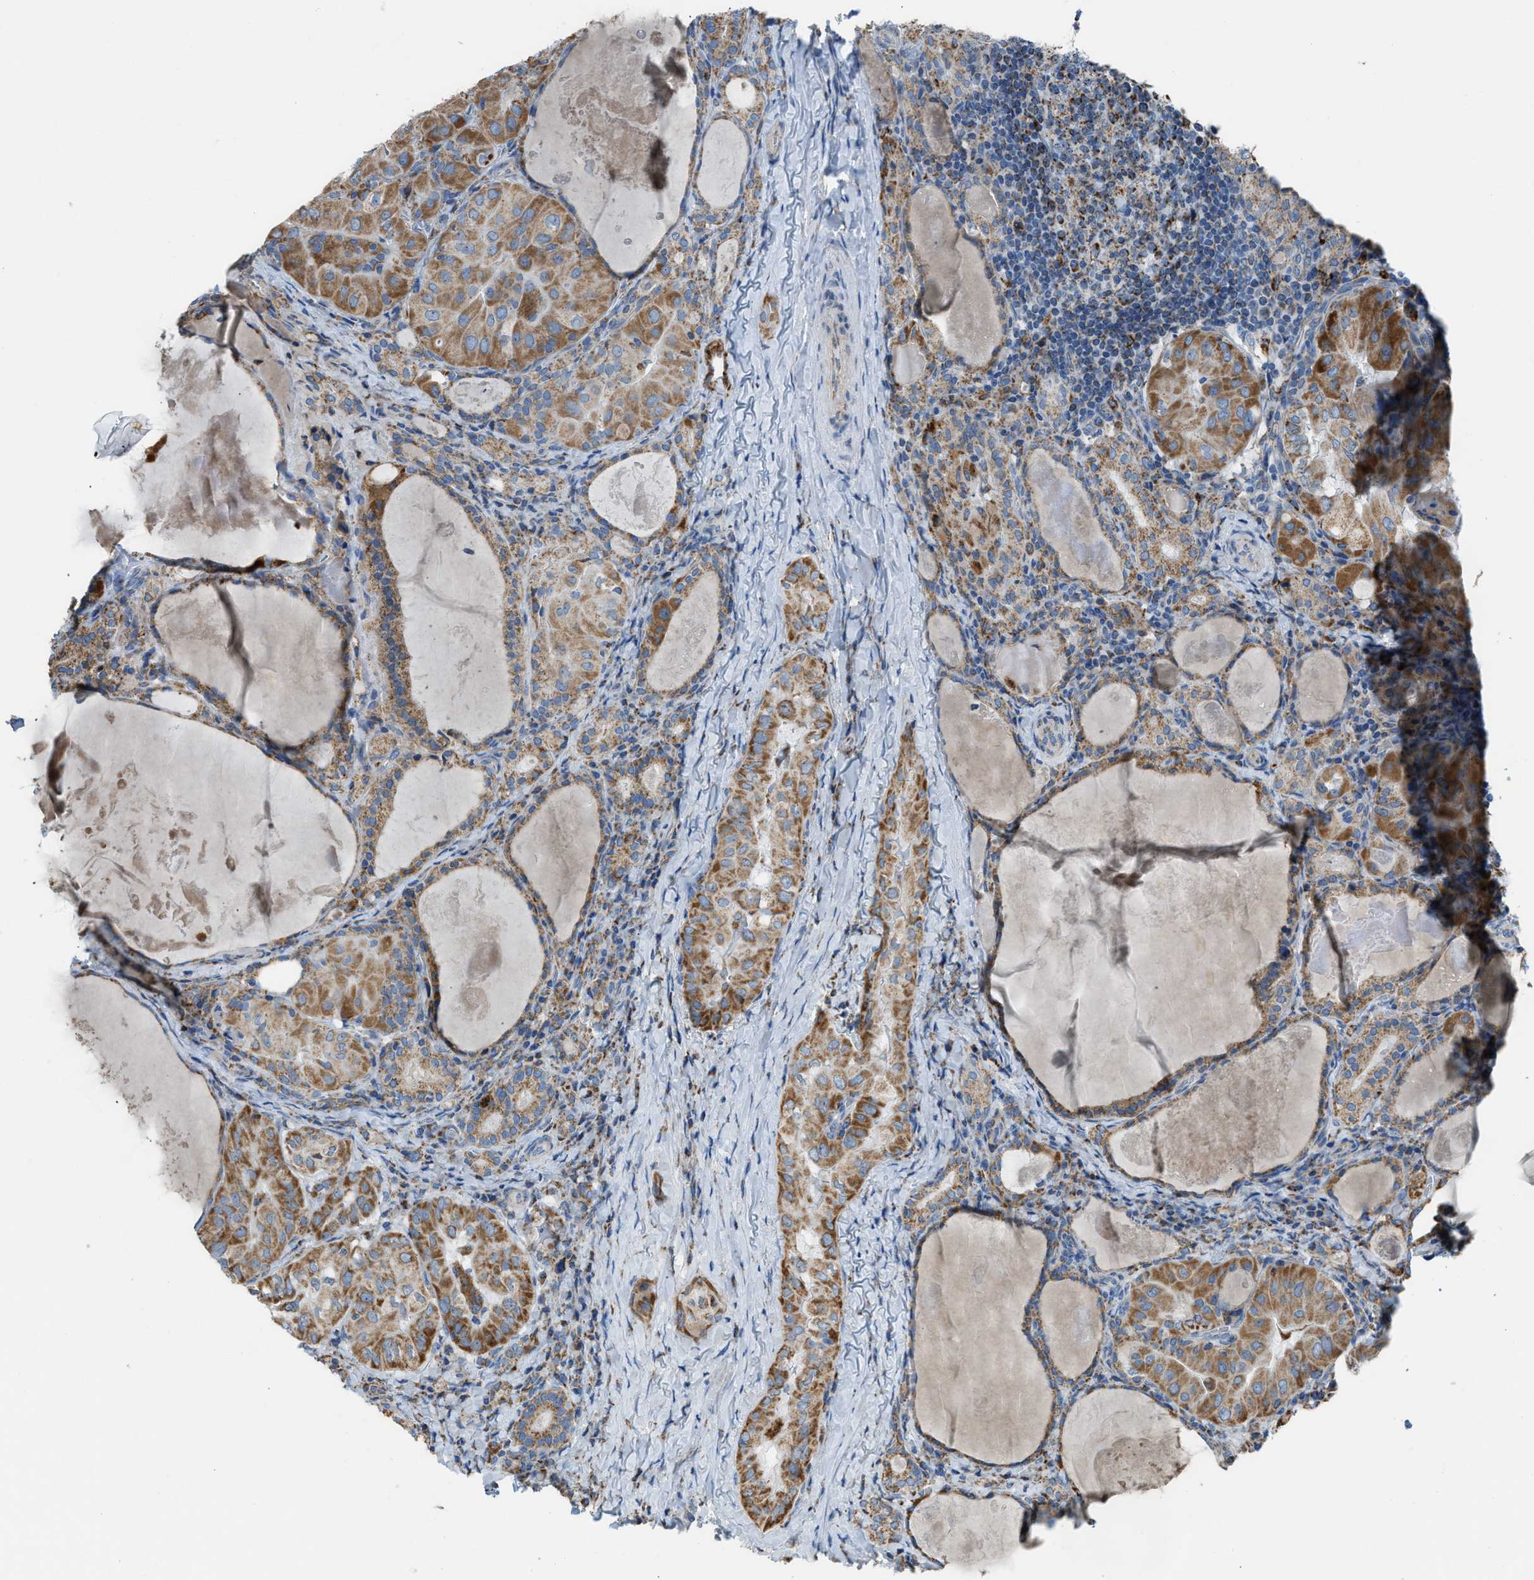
{"staining": {"intensity": "moderate", "quantity": ">75%", "location": "cytoplasmic/membranous"}, "tissue": "thyroid cancer", "cell_type": "Tumor cells", "image_type": "cancer", "snomed": [{"axis": "morphology", "description": "Papillary adenocarcinoma, NOS"}, {"axis": "topography", "description": "Thyroid gland"}], "caption": "Immunohistochemistry (IHC) photomicrograph of neoplastic tissue: human papillary adenocarcinoma (thyroid) stained using IHC shows medium levels of moderate protein expression localized specifically in the cytoplasmic/membranous of tumor cells, appearing as a cytoplasmic/membranous brown color.", "gene": "SMIM20", "patient": {"sex": "female", "age": 42}}